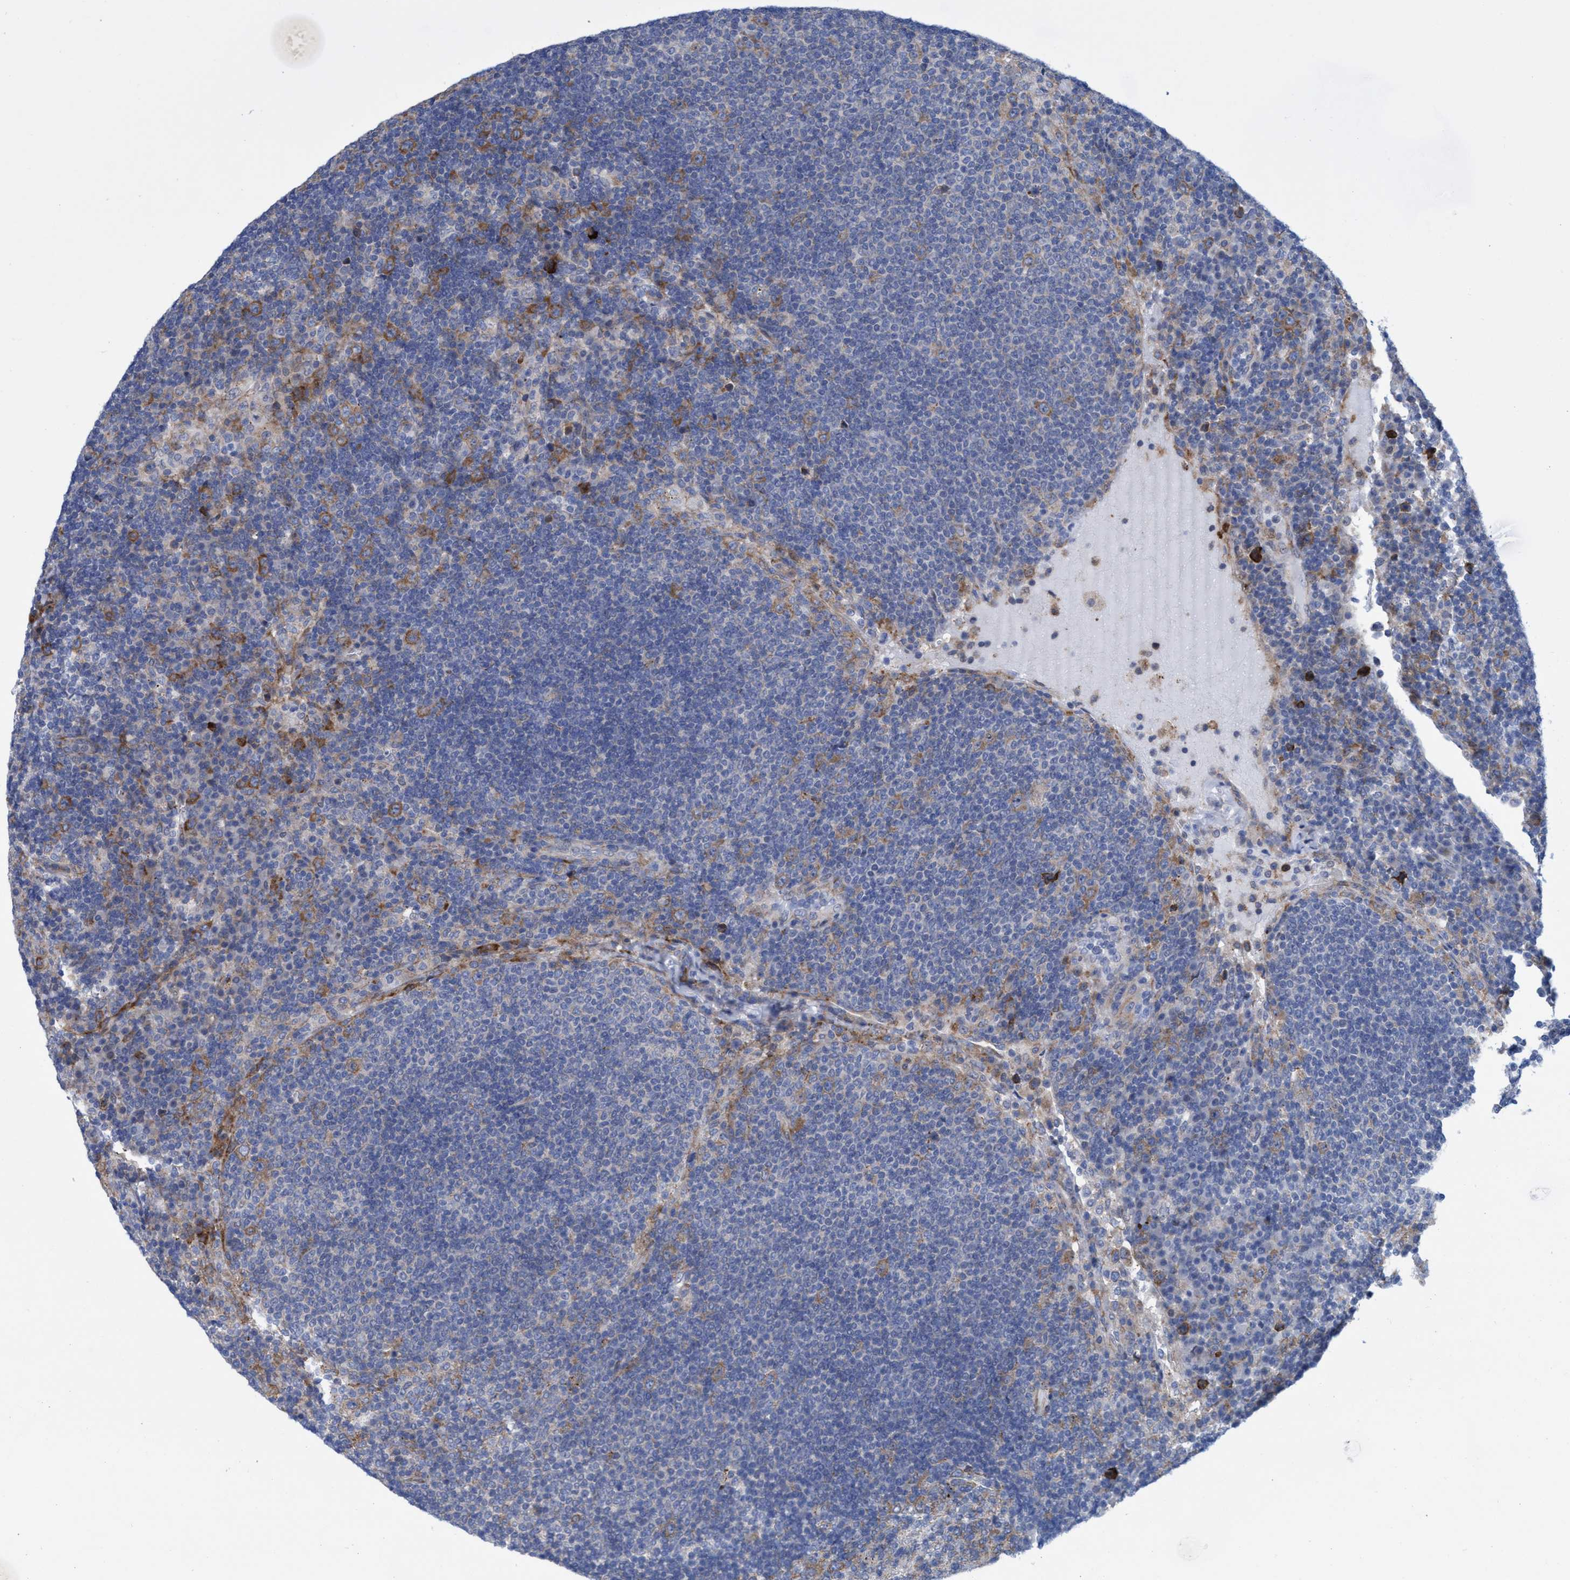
{"staining": {"intensity": "negative", "quantity": "none", "location": "none"}, "tissue": "lymph node", "cell_type": "Germinal center cells", "image_type": "normal", "snomed": [{"axis": "morphology", "description": "Normal tissue, NOS"}, {"axis": "topography", "description": "Lymph node"}], "caption": "The image demonstrates no significant expression in germinal center cells of lymph node. (Brightfield microscopy of DAB IHC at high magnification).", "gene": "R3HCC1", "patient": {"sex": "female", "age": 53}}